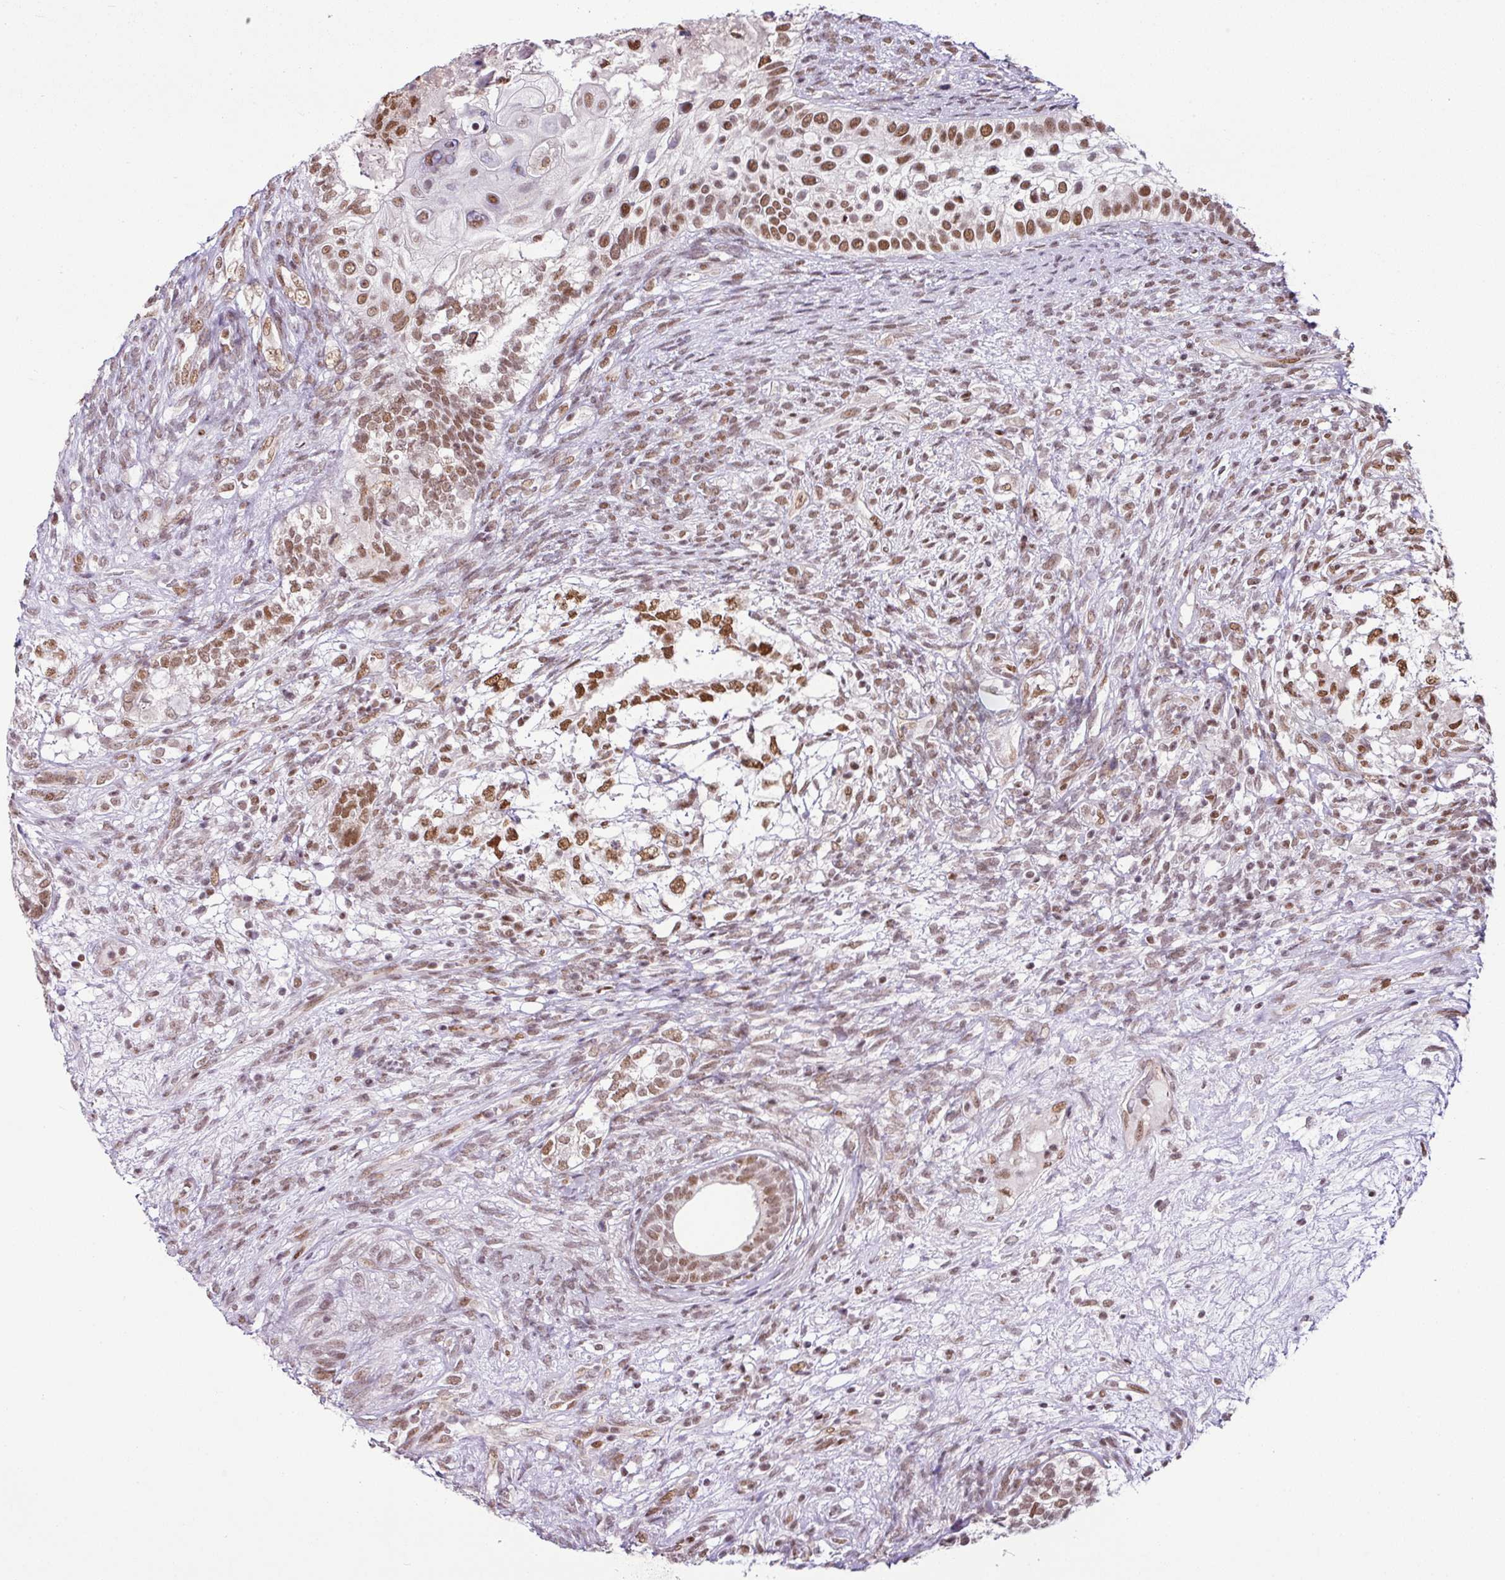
{"staining": {"intensity": "moderate", "quantity": ">75%", "location": "nuclear"}, "tissue": "testis cancer", "cell_type": "Tumor cells", "image_type": "cancer", "snomed": [{"axis": "morphology", "description": "Seminoma, NOS"}, {"axis": "morphology", "description": "Carcinoma, Embryonal, NOS"}, {"axis": "topography", "description": "Testis"}], "caption": "Testis cancer (seminoma) stained for a protein (brown) exhibits moderate nuclear positive positivity in about >75% of tumor cells.", "gene": "PGAP4", "patient": {"sex": "male", "age": 41}}